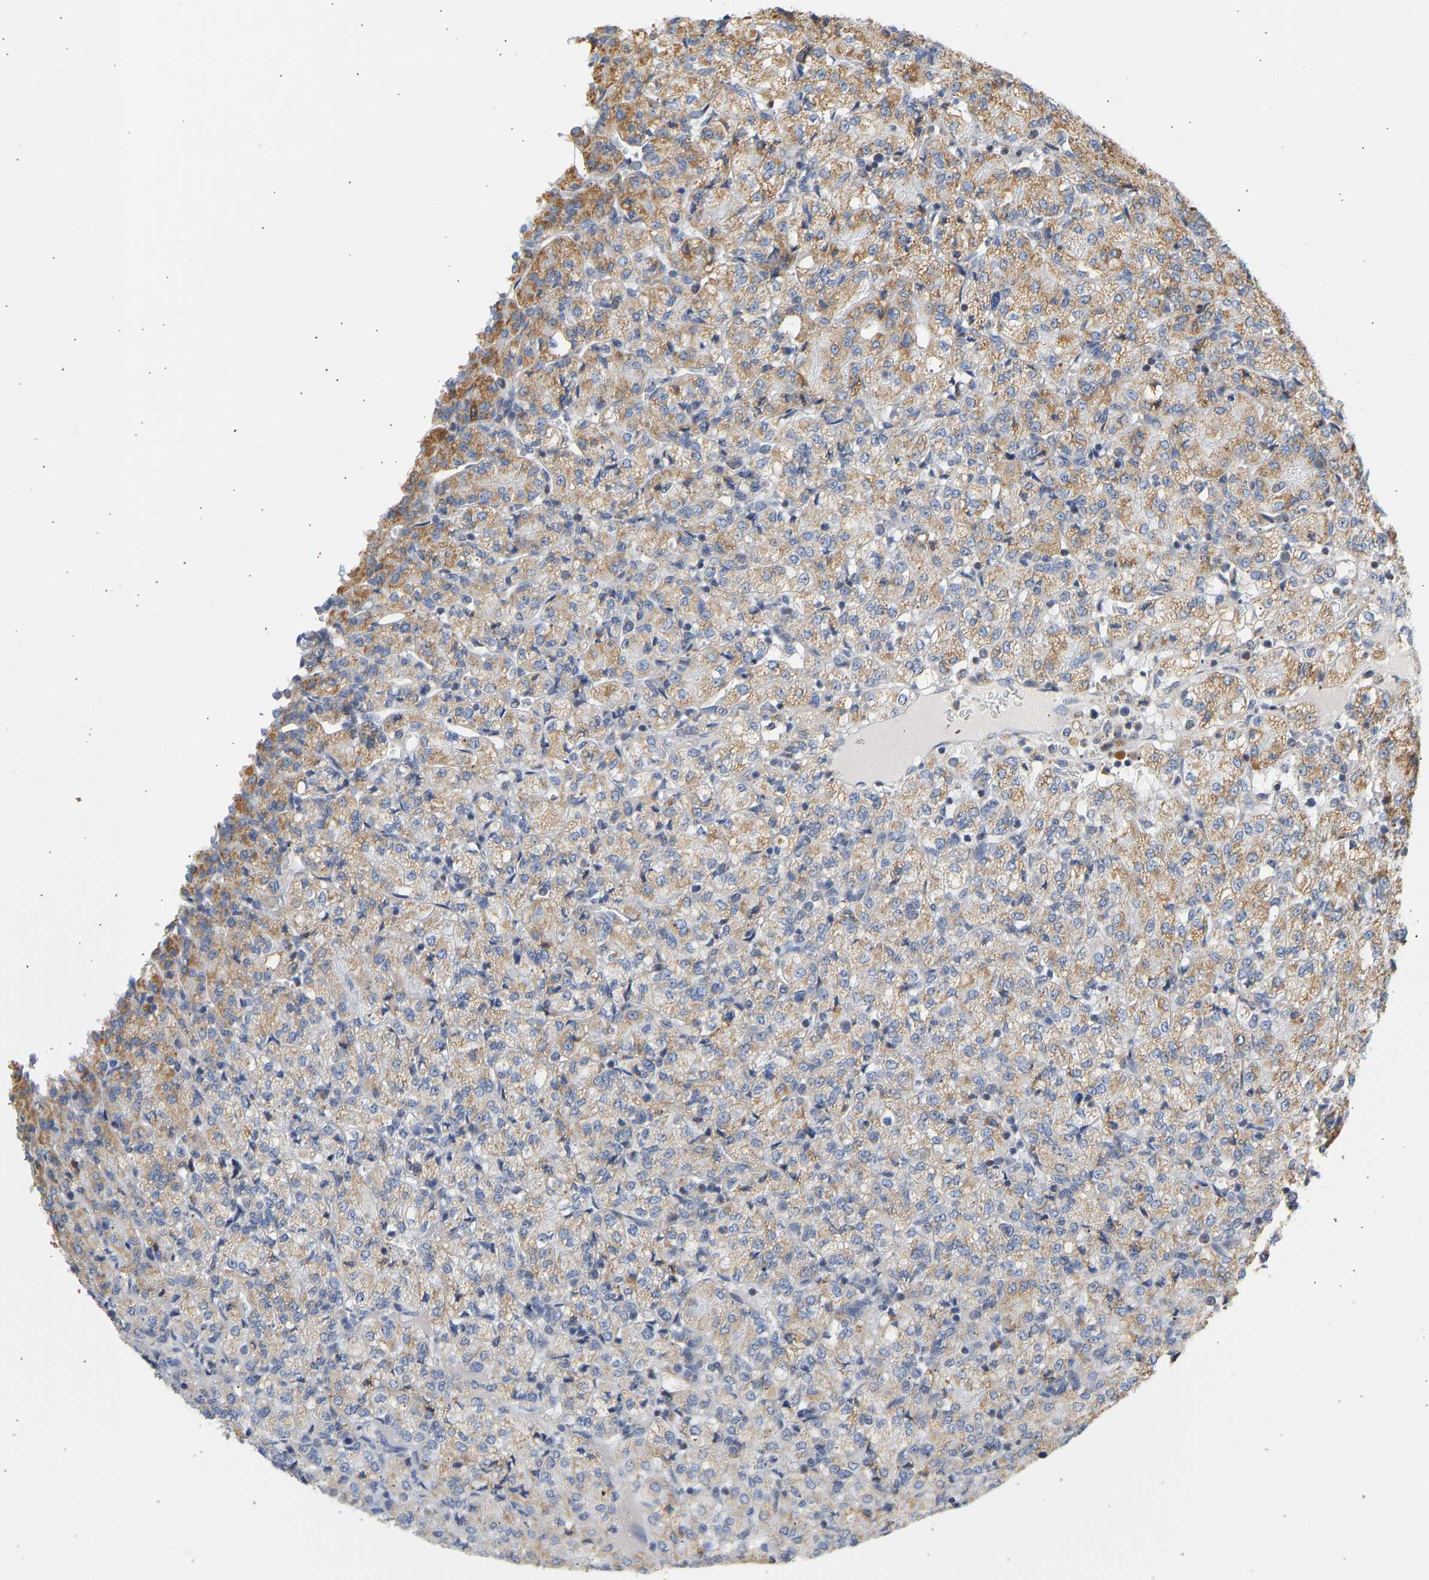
{"staining": {"intensity": "moderate", "quantity": ">75%", "location": "cytoplasmic/membranous"}, "tissue": "renal cancer", "cell_type": "Tumor cells", "image_type": "cancer", "snomed": [{"axis": "morphology", "description": "Adenocarcinoma, NOS"}, {"axis": "topography", "description": "Kidney"}], "caption": "Adenocarcinoma (renal) was stained to show a protein in brown. There is medium levels of moderate cytoplasmic/membranous positivity in approximately >75% of tumor cells. Nuclei are stained in blue.", "gene": "GRPEL2", "patient": {"sex": "male", "age": 77}}